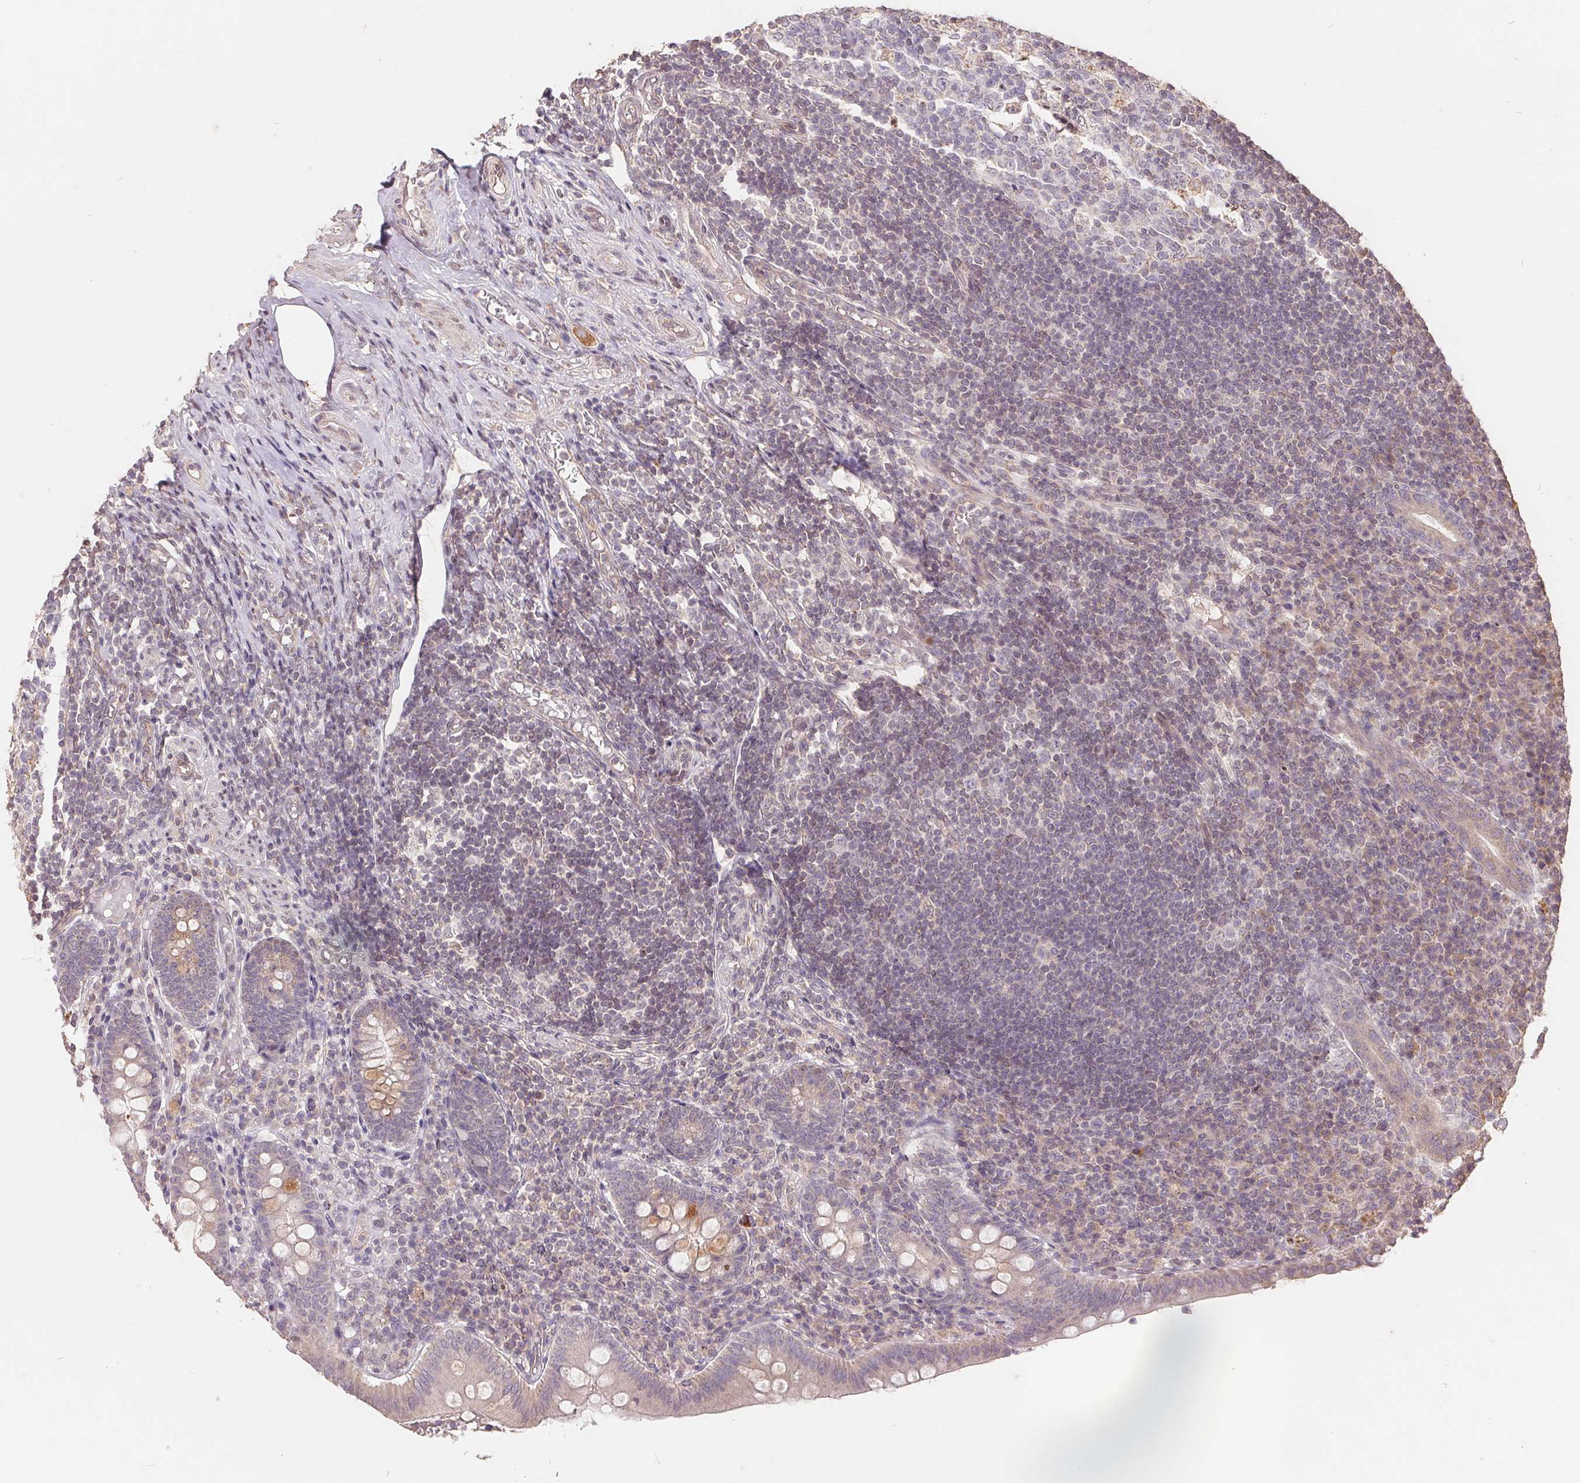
{"staining": {"intensity": "weak", "quantity": "<25%", "location": "cytoplasmic/membranous"}, "tissue": "appendix", "cell_type": "Glandular cells", "image_type": "normal", "snomed": [{"axis": "morphology", "description": "Normal tissue, NOS"}, {"axis": "topography", "description": "Appendix"}], "caption": "The photomicrograph reveals no staining of glandular cells in normal appendix.", "gene": "CDIPT", "patient": {"sex": "male", "age": 18}}